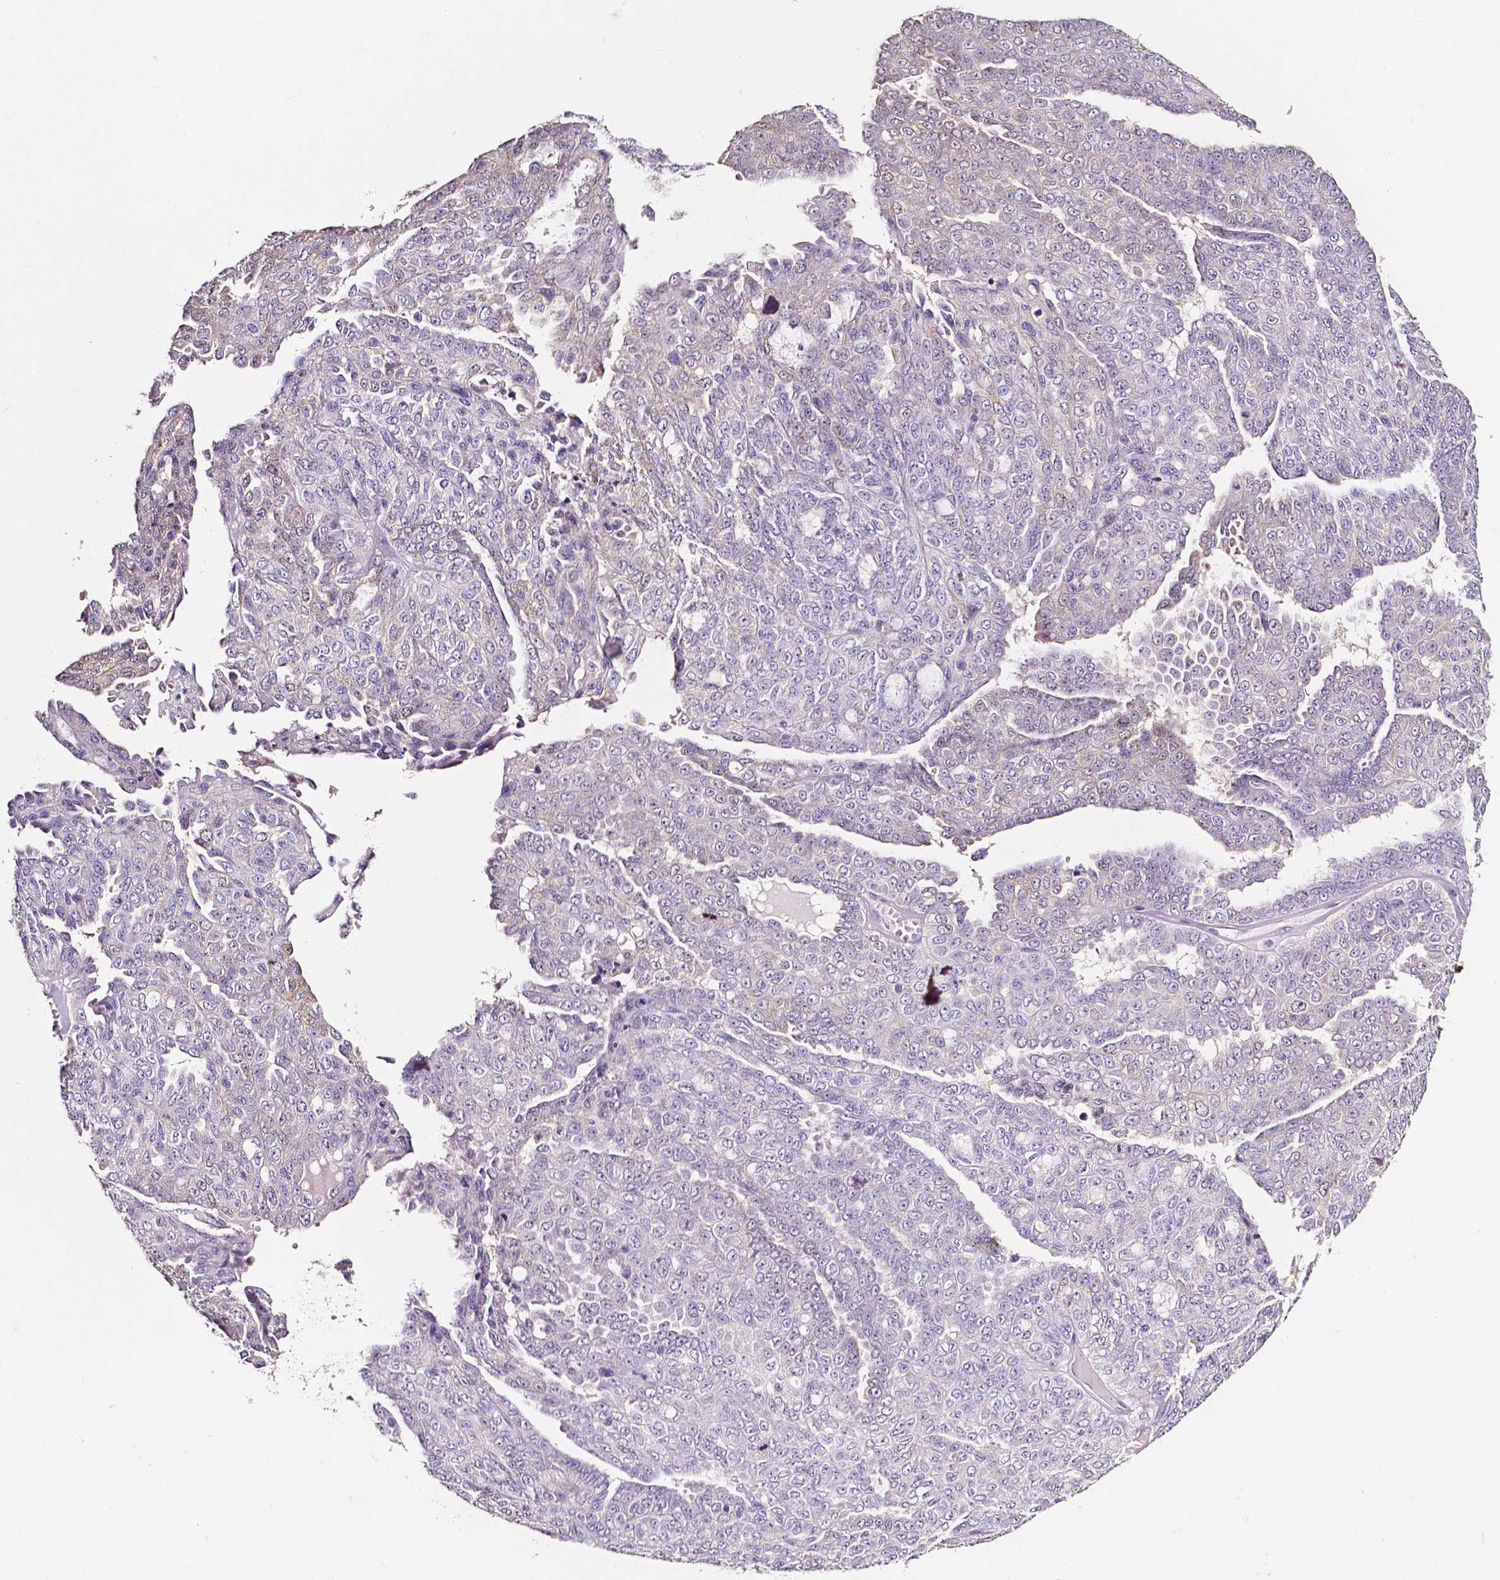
{"staining": {"intensity": "negative", "quantity": "none", "location": "none"}, "tissue": "ovarian cancer", "cell_type": "Tumor cells", "image_type": "cancer", "snomed": [{"axis": "morphology", "description": "Cystadenocarcinoma, serous, NOS"}, {"axis": "topography", "description": "Ovary"}], "caption": "The image demonstrates no staining of tumor cells in ovarian cancer.", "gene": "PSAT1", "patient": {"sex": "female", "age": 71}}